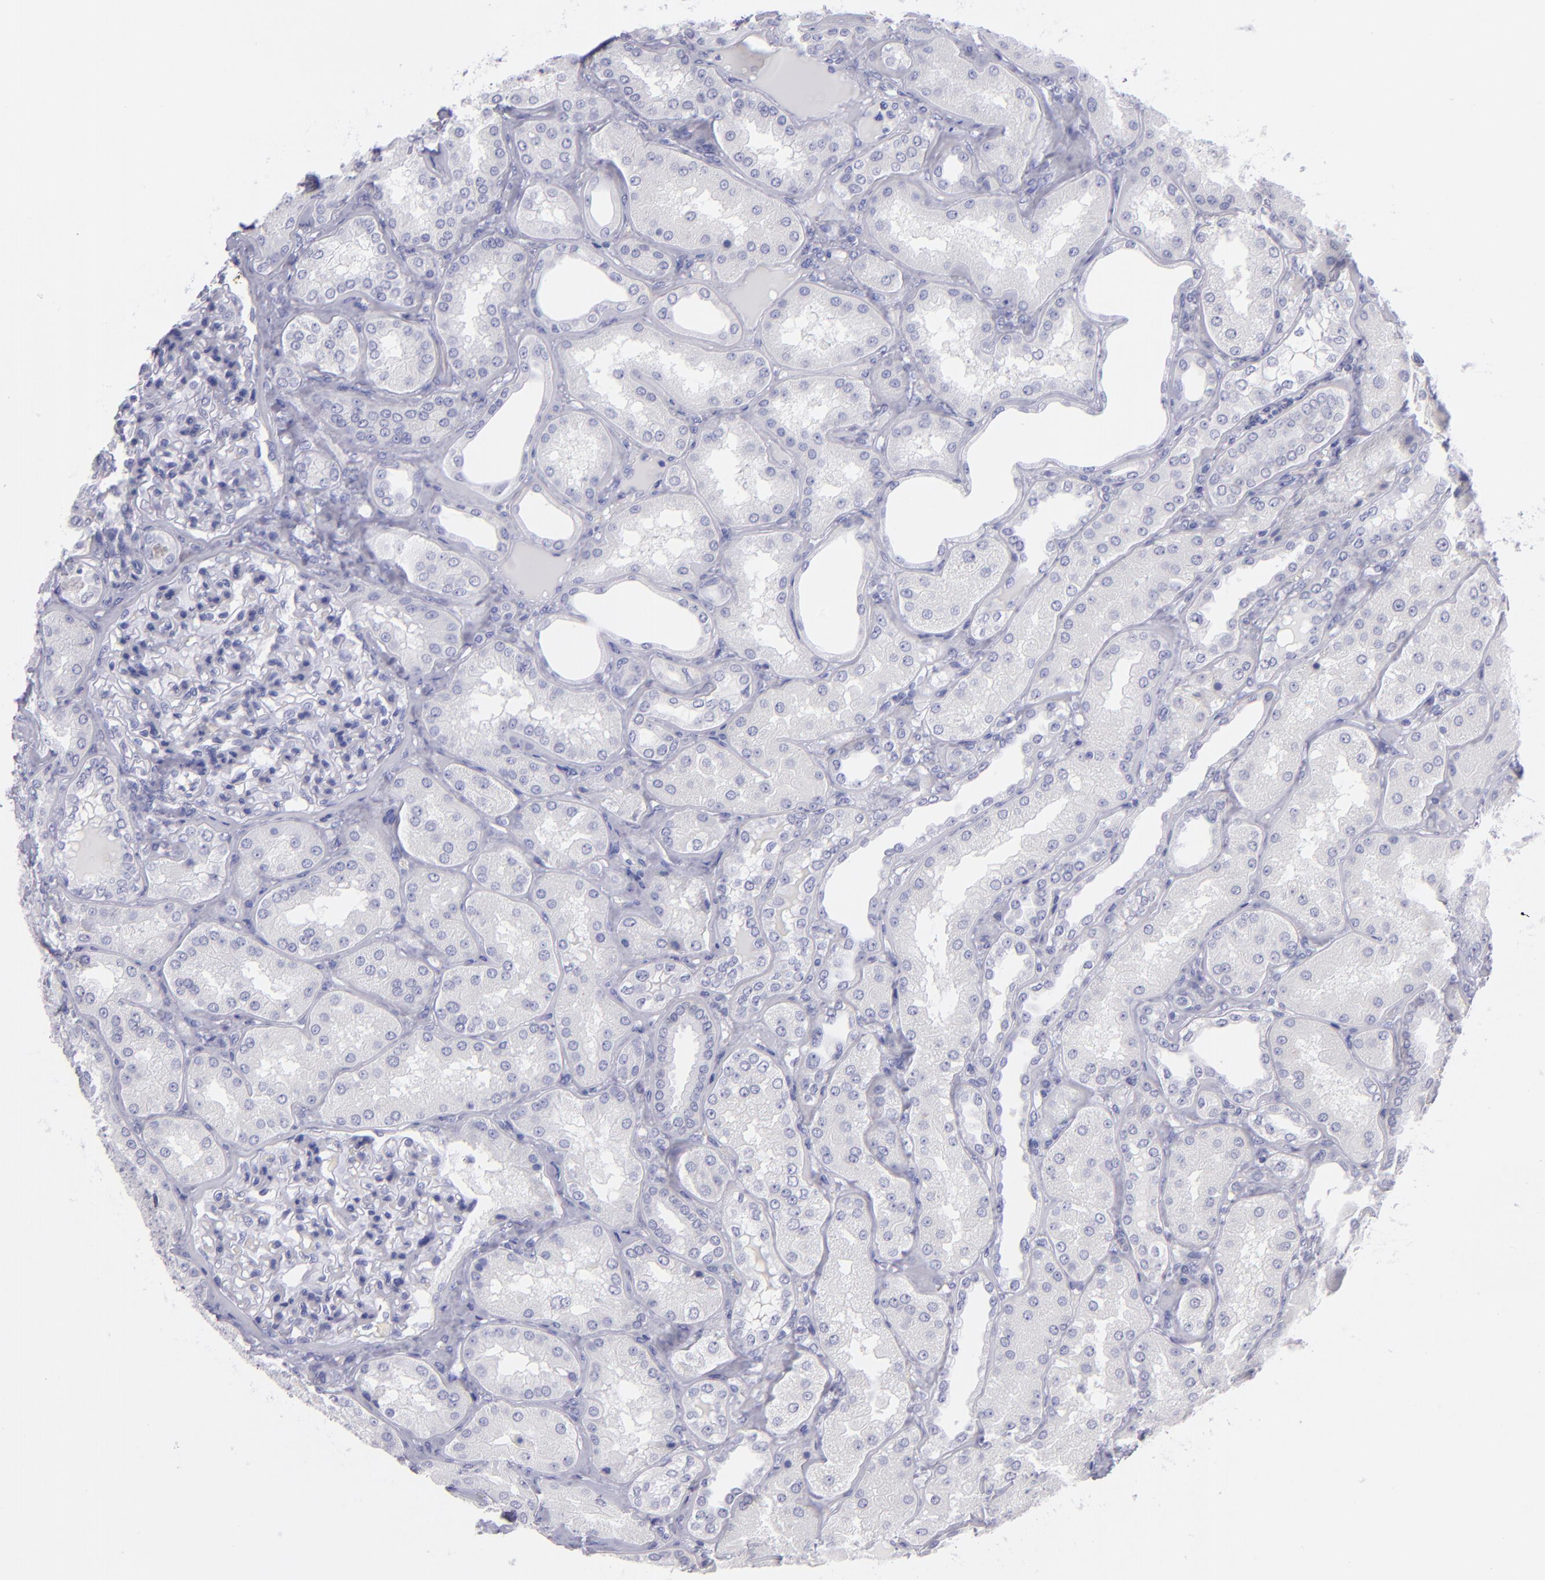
{"staining": {"intensity": "negative", "quantity": "none", "location": "none"}, "tissue": "kidney", "cell_type": "Cells in glomeruli", "image_type": "normal", "snomed": [{"axis": "morphology", "description": "Normal tissue, NOS"}, {"axis": "topography", "description": "Kidney"}], "caption": "Immunohistochemistry (IHC) of benign kidney exhibits no expression in cells in glomeruli. Brightfield microscopy of immunohistochemistry stained with DAB (brown) and hematoxylin (blue), captured at high magnification.", "gene": "CD82", "patient": {"sex": "female", "age": 56}}